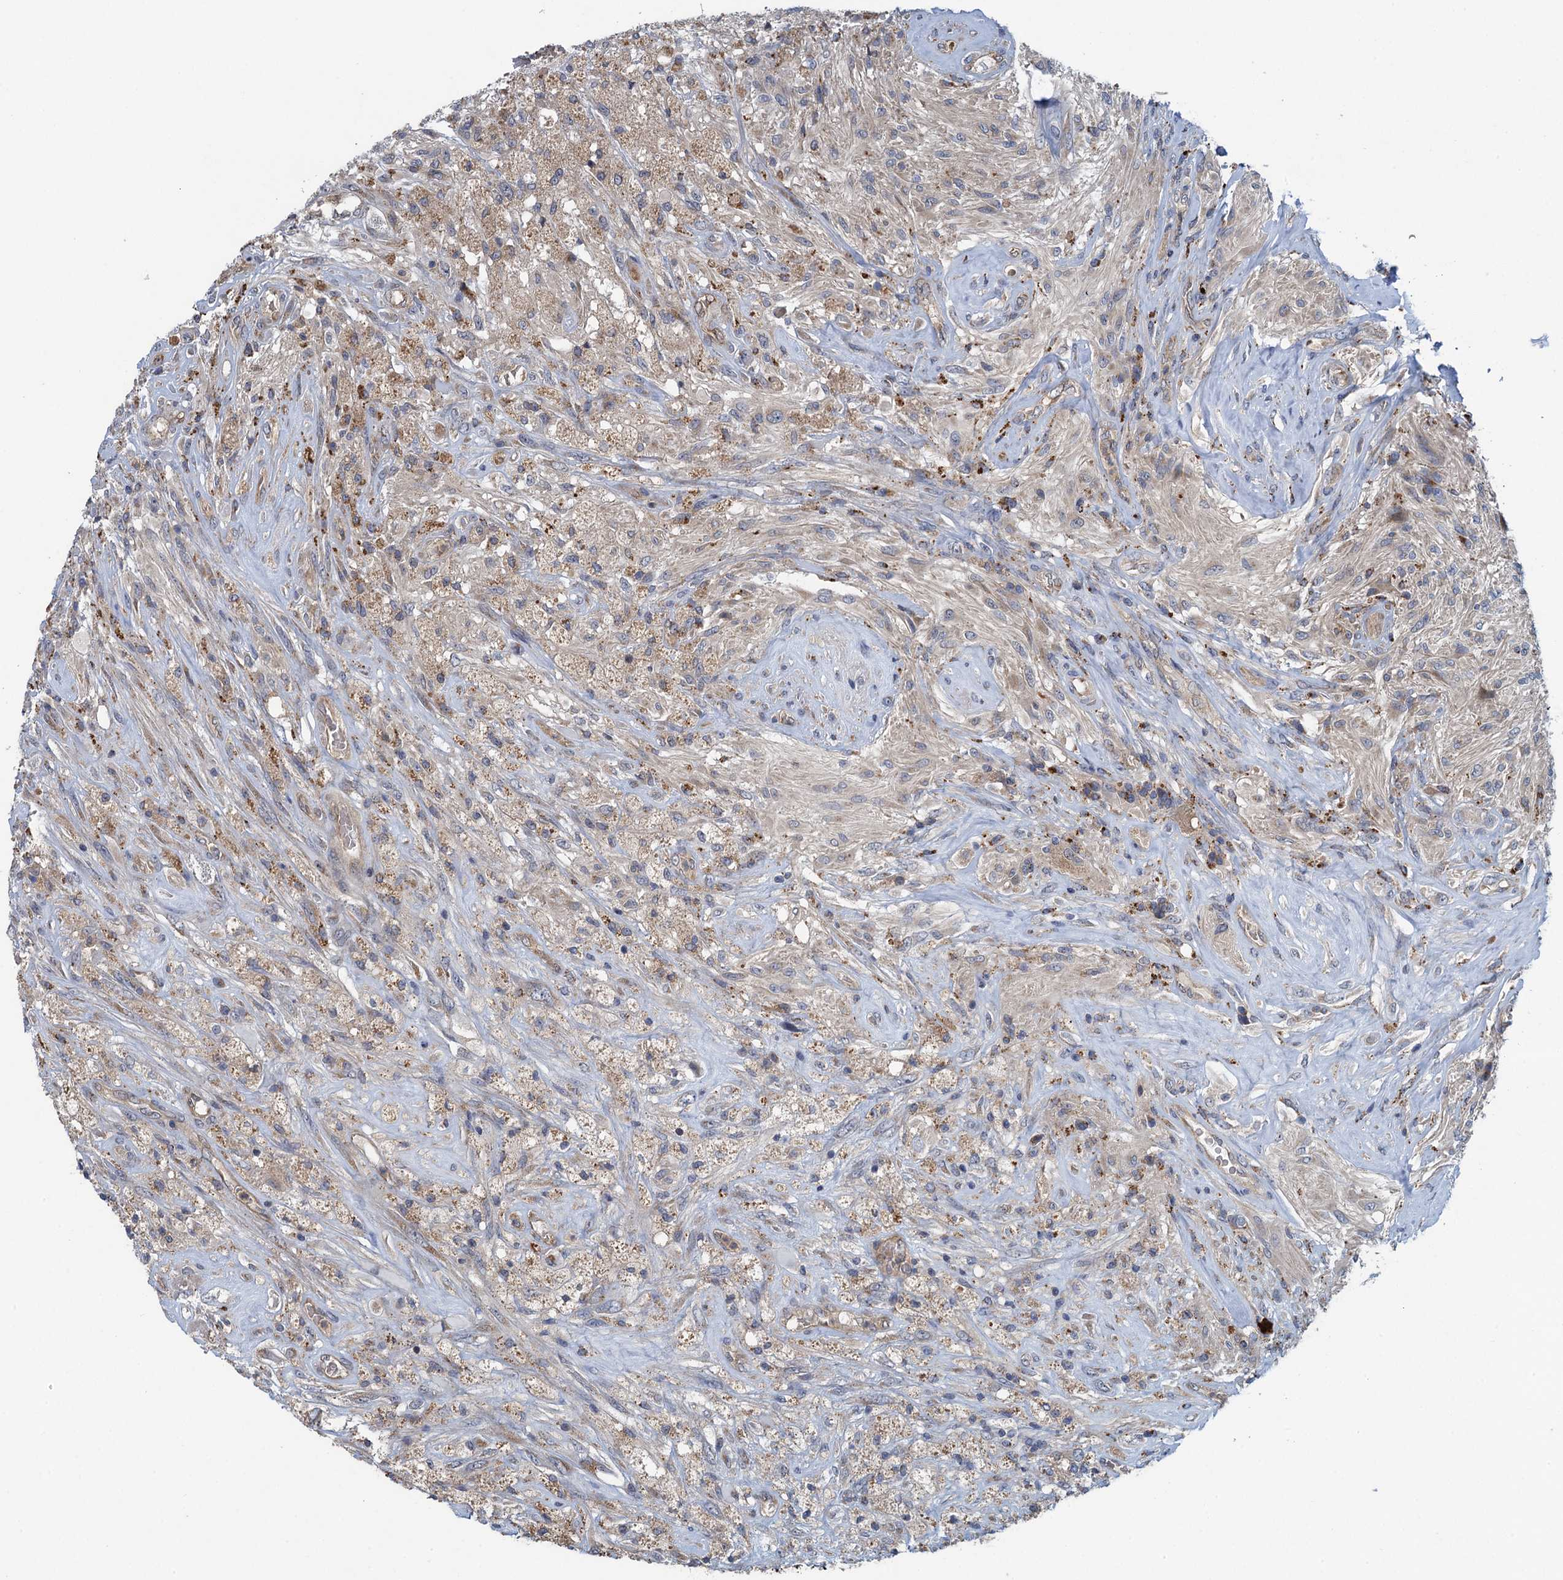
{"staining": {"intensity": "negative", "quantity": "none", "location": "none"}, "tissue": "glioma", "cell_type": "Tumor cells", "image_type": "cancer", "snomed": [{"axis": "morphology", "description": "Glioma, malignant, High grade"}, {"axis": "topography", "description": "Brain"}], "caption": "This image is of malignant high-grade glioma stained with immunohistochemistry to label a protein in brown with the nuclei are counter-stained blue. There is no expression in tumor cells.", "gene": "KBTBD8", "patient": {"sex": "male", "age": 56}}